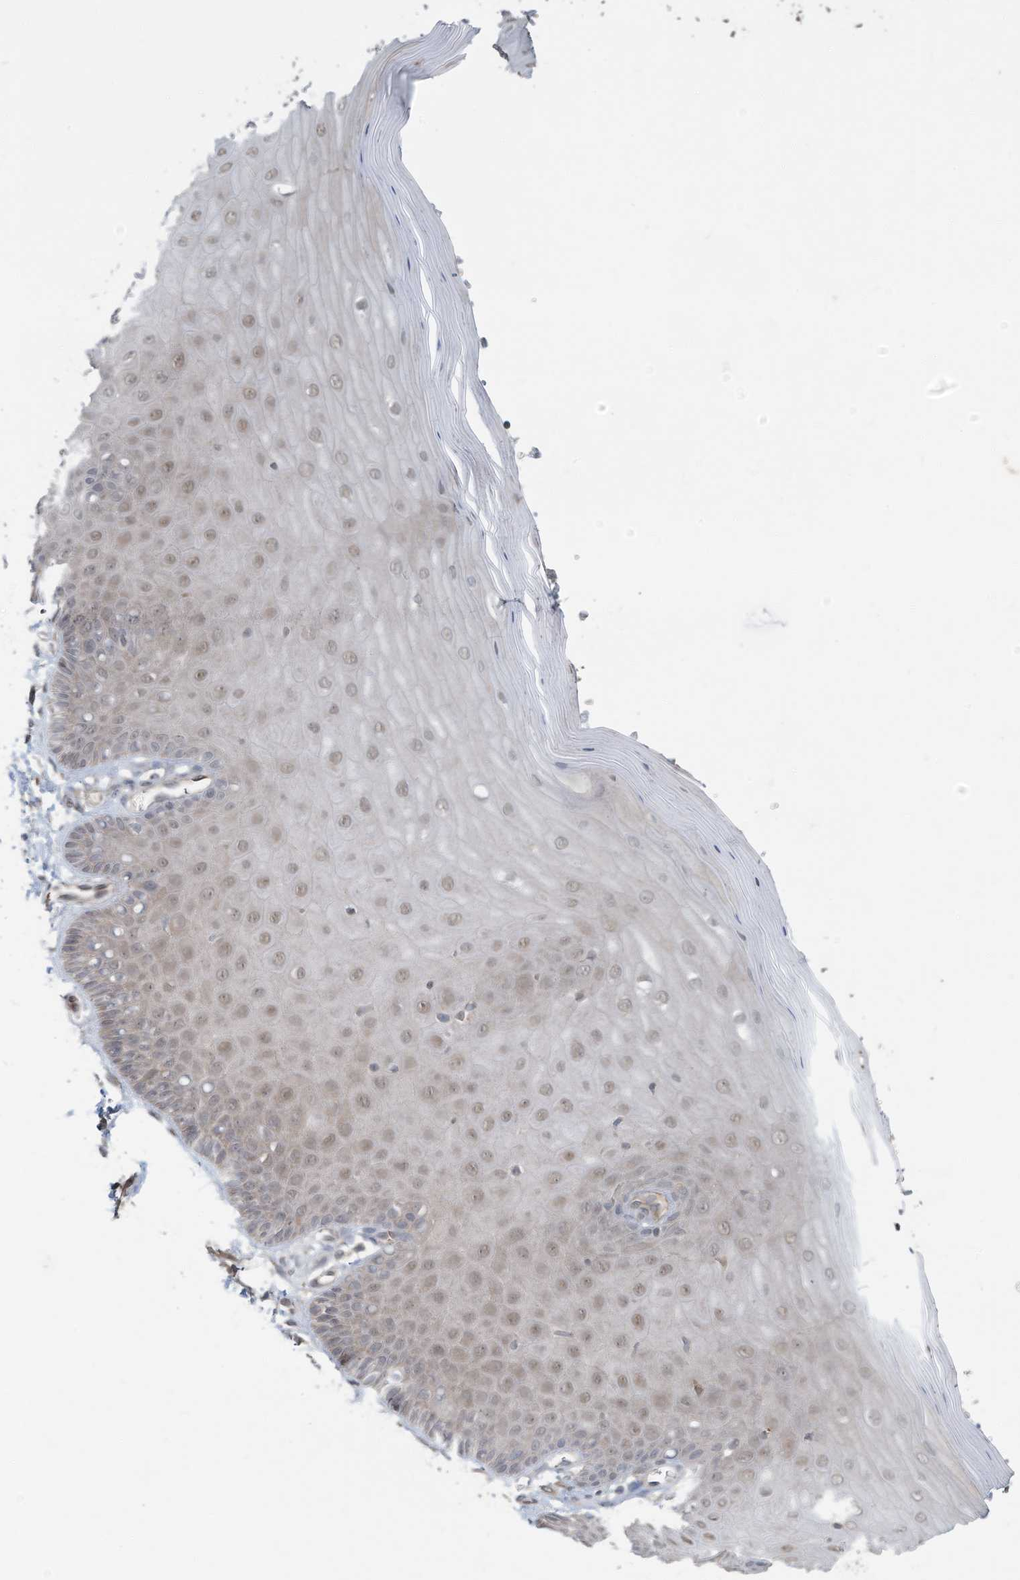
{"staining": {"intensity": "weak", "quantity": "25%-75%", "location": "cytoplasmic/membranous"}, "tissue": "cervix", "cell_type": "Glandular cells", "image_type": "normal", "snomed": [{"axis": "morphology", "description": "Normal tissue, NOS"}, {"axis": "topography", "description": "Cervix"}], "caption": "Glandular cells display weak cytoplasmic/membranous positivity in about 25%-75% of cells in unremarkable cervix. (brown staining indicates protein expression, while blue staining denotes nuclei).", "gene": "ERI2", "patient": {"sex": "female", "age": 55}}